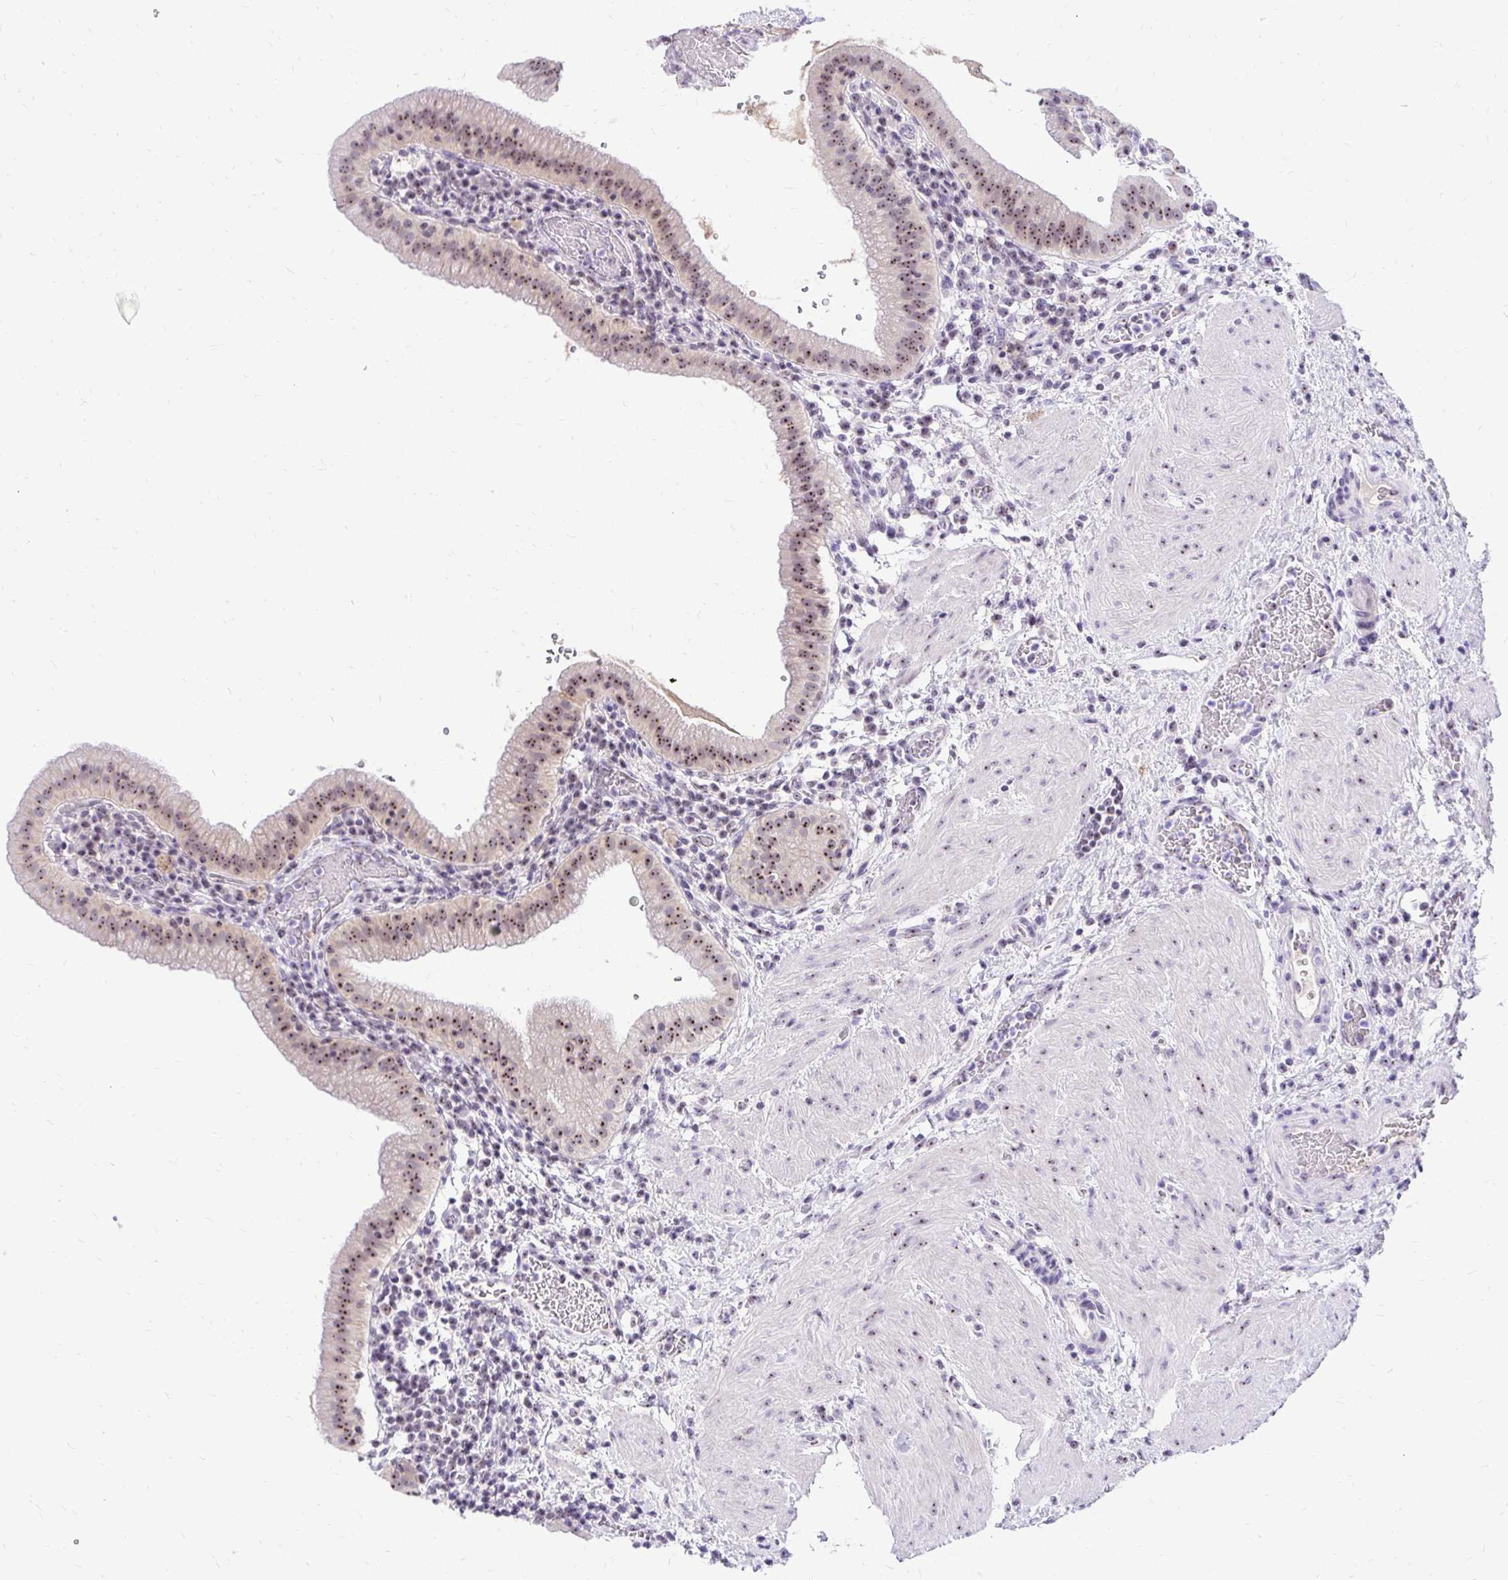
{"staining": {"intensity": "moderate", "quantity": "25%-75%", "location": "nuclear"}, "tissue": "gallbladder", "cell_type": "Glandular cells", "image_type": "normal", "snomed": [{"axis": "morphology", "description": "Normal tissue, NOS"}, {"axis": "topography", "description": "Gallbladder"}], "caption": "Immunohistochemistry micrograph of normal gallbladder stained for a protein (brown), which displays medium levels of moderate nuclear expression in approximately 25%-75% of glandular cells.", "gene": "NIFK", "patient": {"sex": "male", "age": 26}}